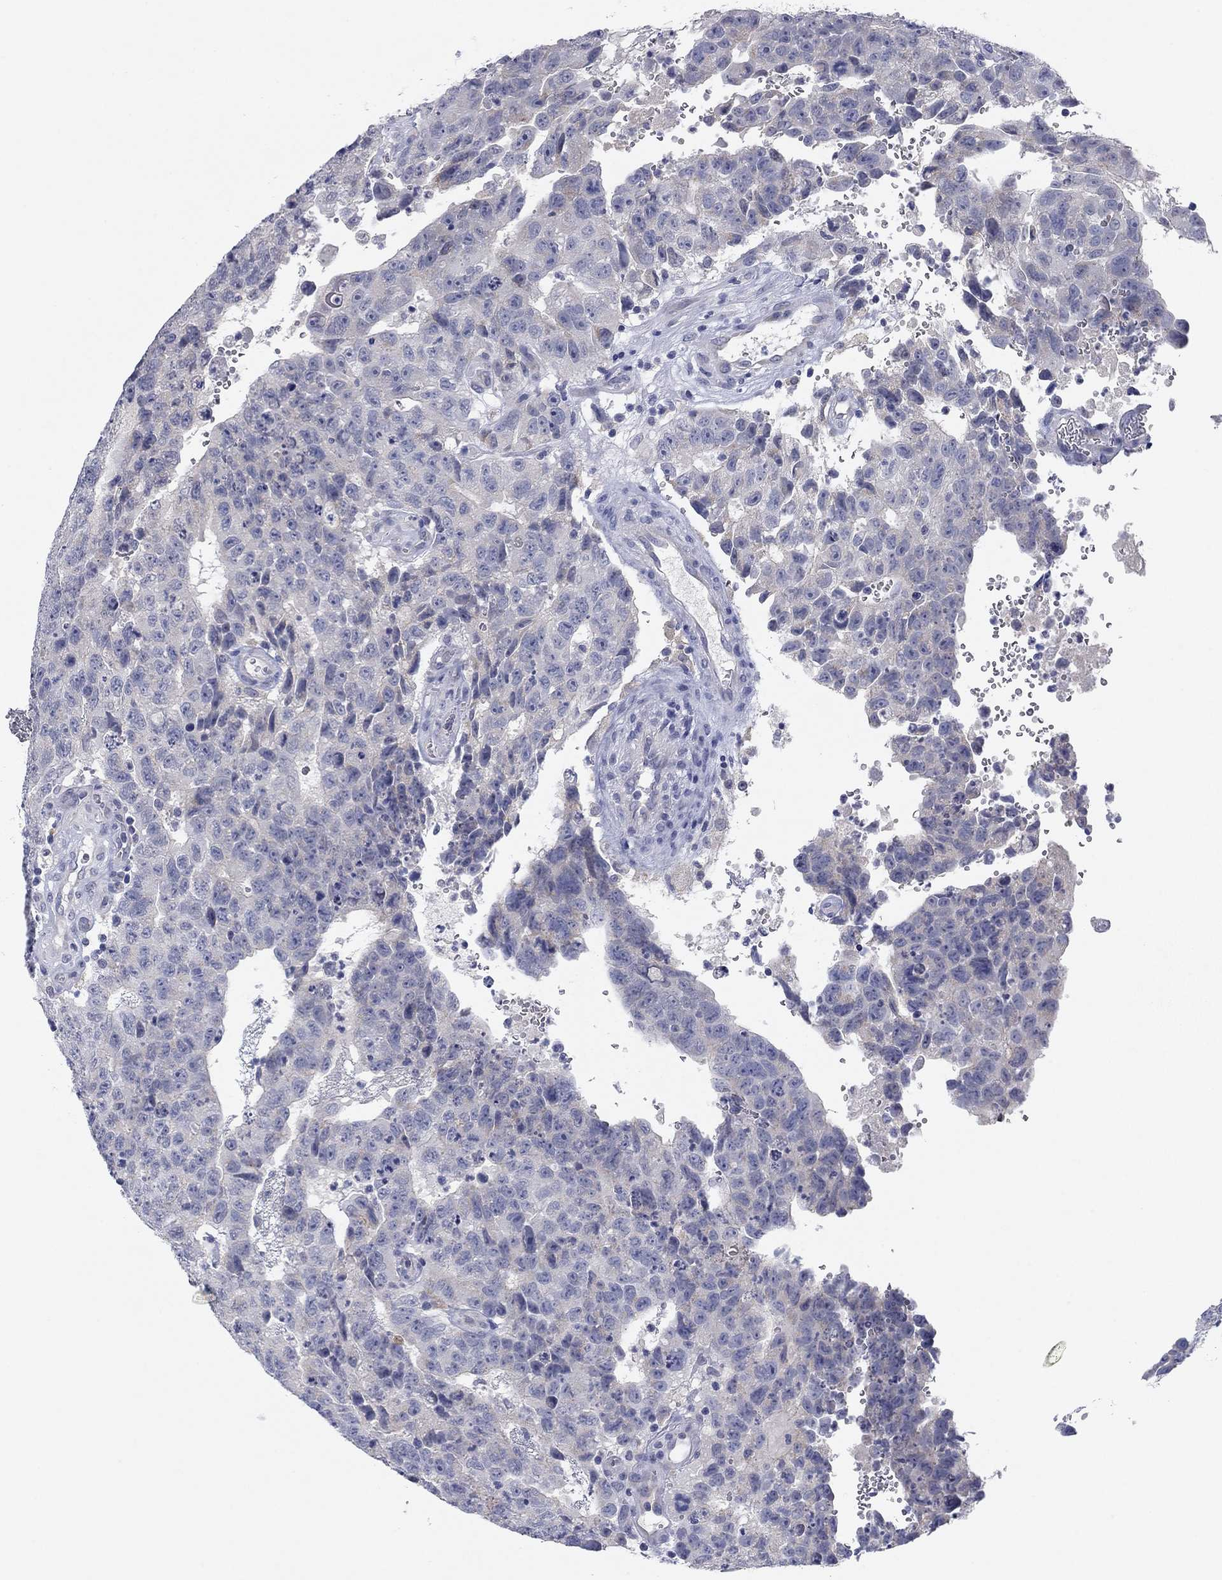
{"staining": {"intensity": "negative", "quantity": "none", "location": "none"}, "tissue": "testis cancer", "cell_type": "Tumor cells", "image_type": "cancer", "snomed": [{"axis": "morphology", "description": "Carcinoma, Embryonal, NOS"}, {"axis": "topography", "description": "Testis"}], "caption": "IHC of testis cancer demonstrates no positivity in tumor cells.", "gene": "CNTNAP4", "patient": {"sex": "male", "age": 24}}